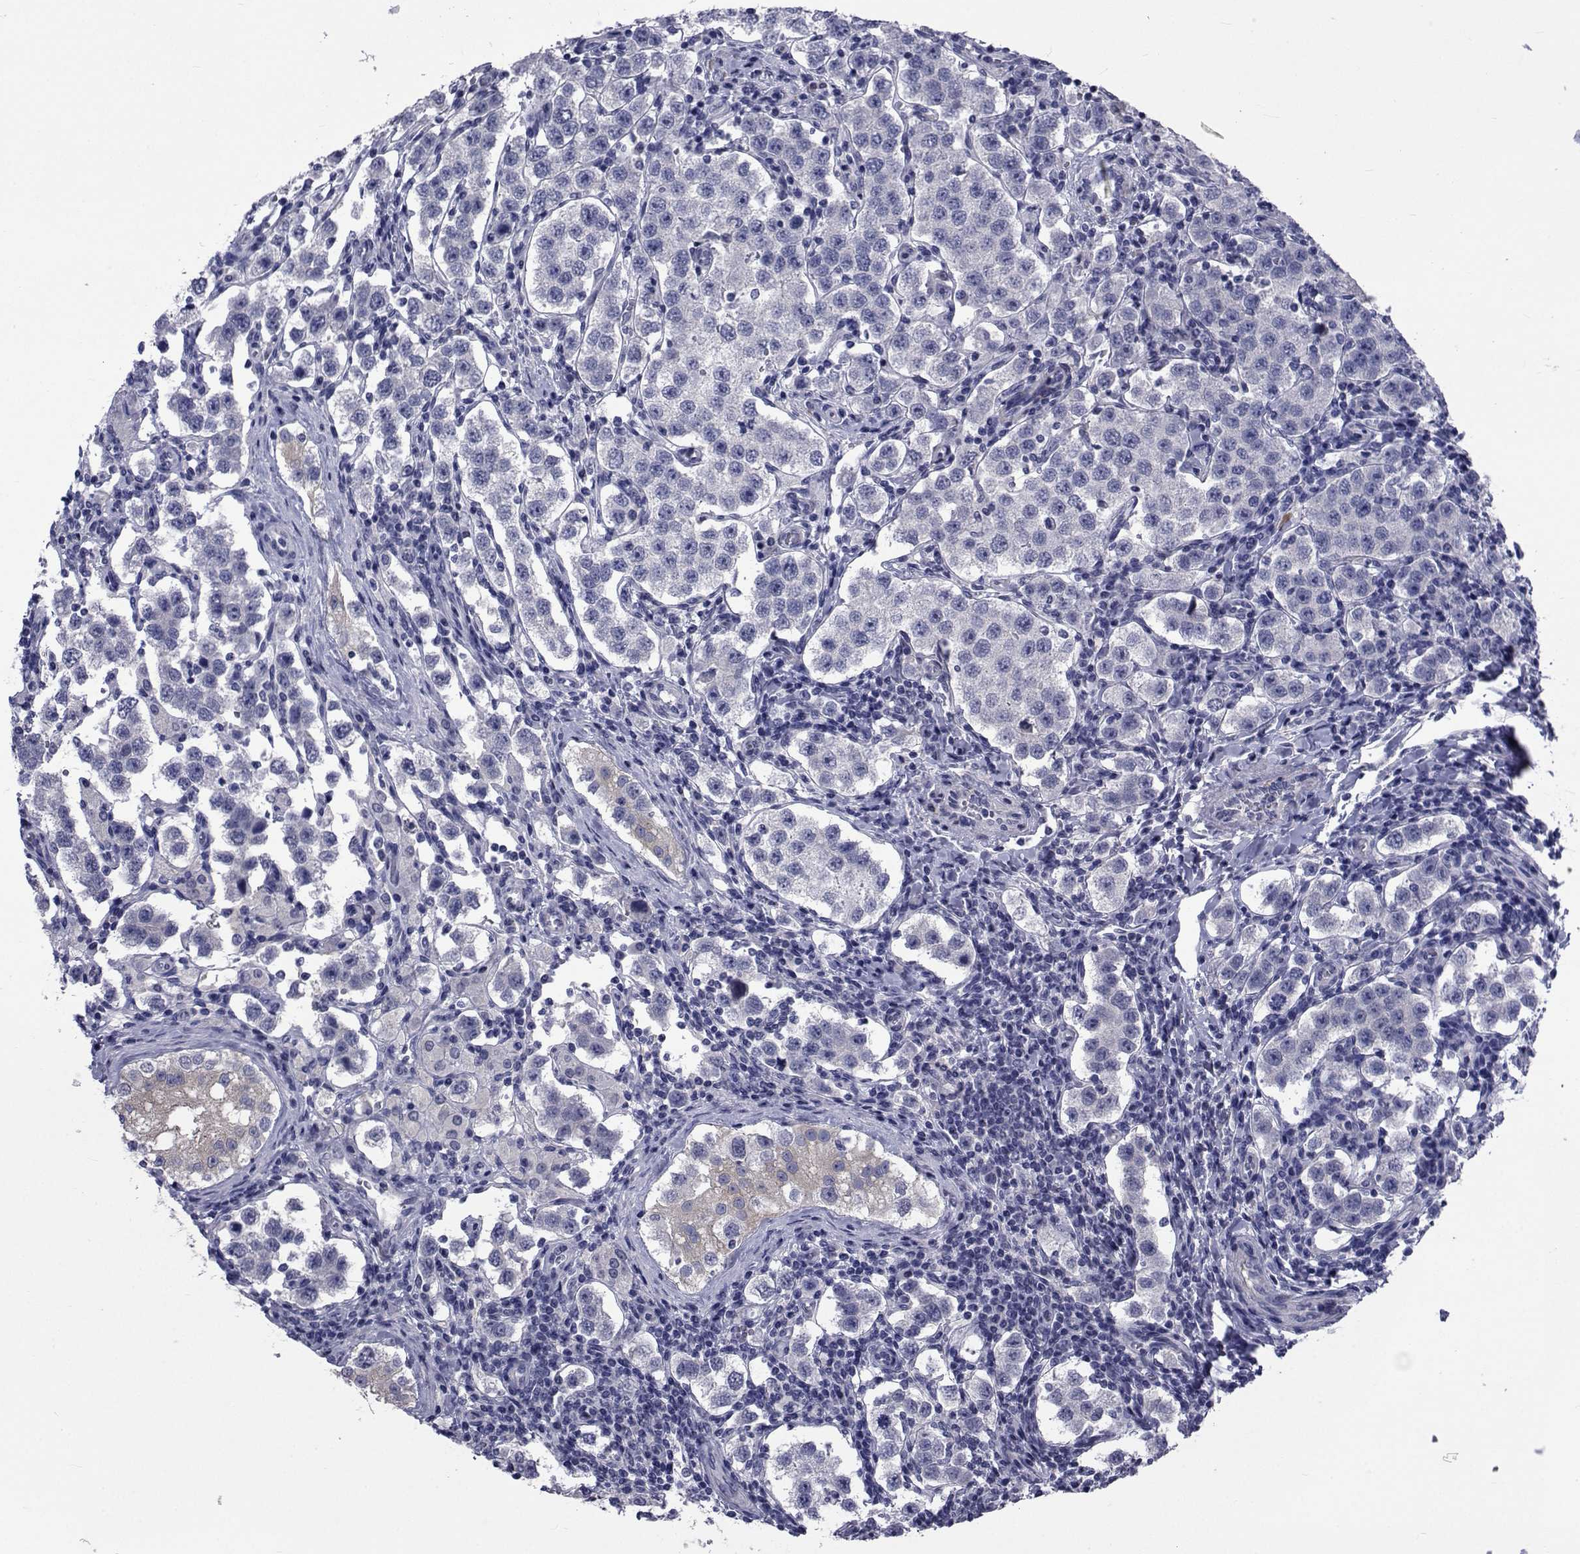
{"staining": {"intensity": "negative", "quantity": "none", "location": "none"}, "tissue": "testis cancer", "cell_type": "Tumor cells", "image_type": "cancer", "snomed": [{"axis": "morphology", "description": "Seminoma, NOS"}, {"axis": "topography", "description": "Testis"}], "caption": "Histopathology image shows no protein expression in tumor cells of testis seminoma tissue.", "gene": "SEMA5B", "patient": {"sex": "male", "age": 37}}